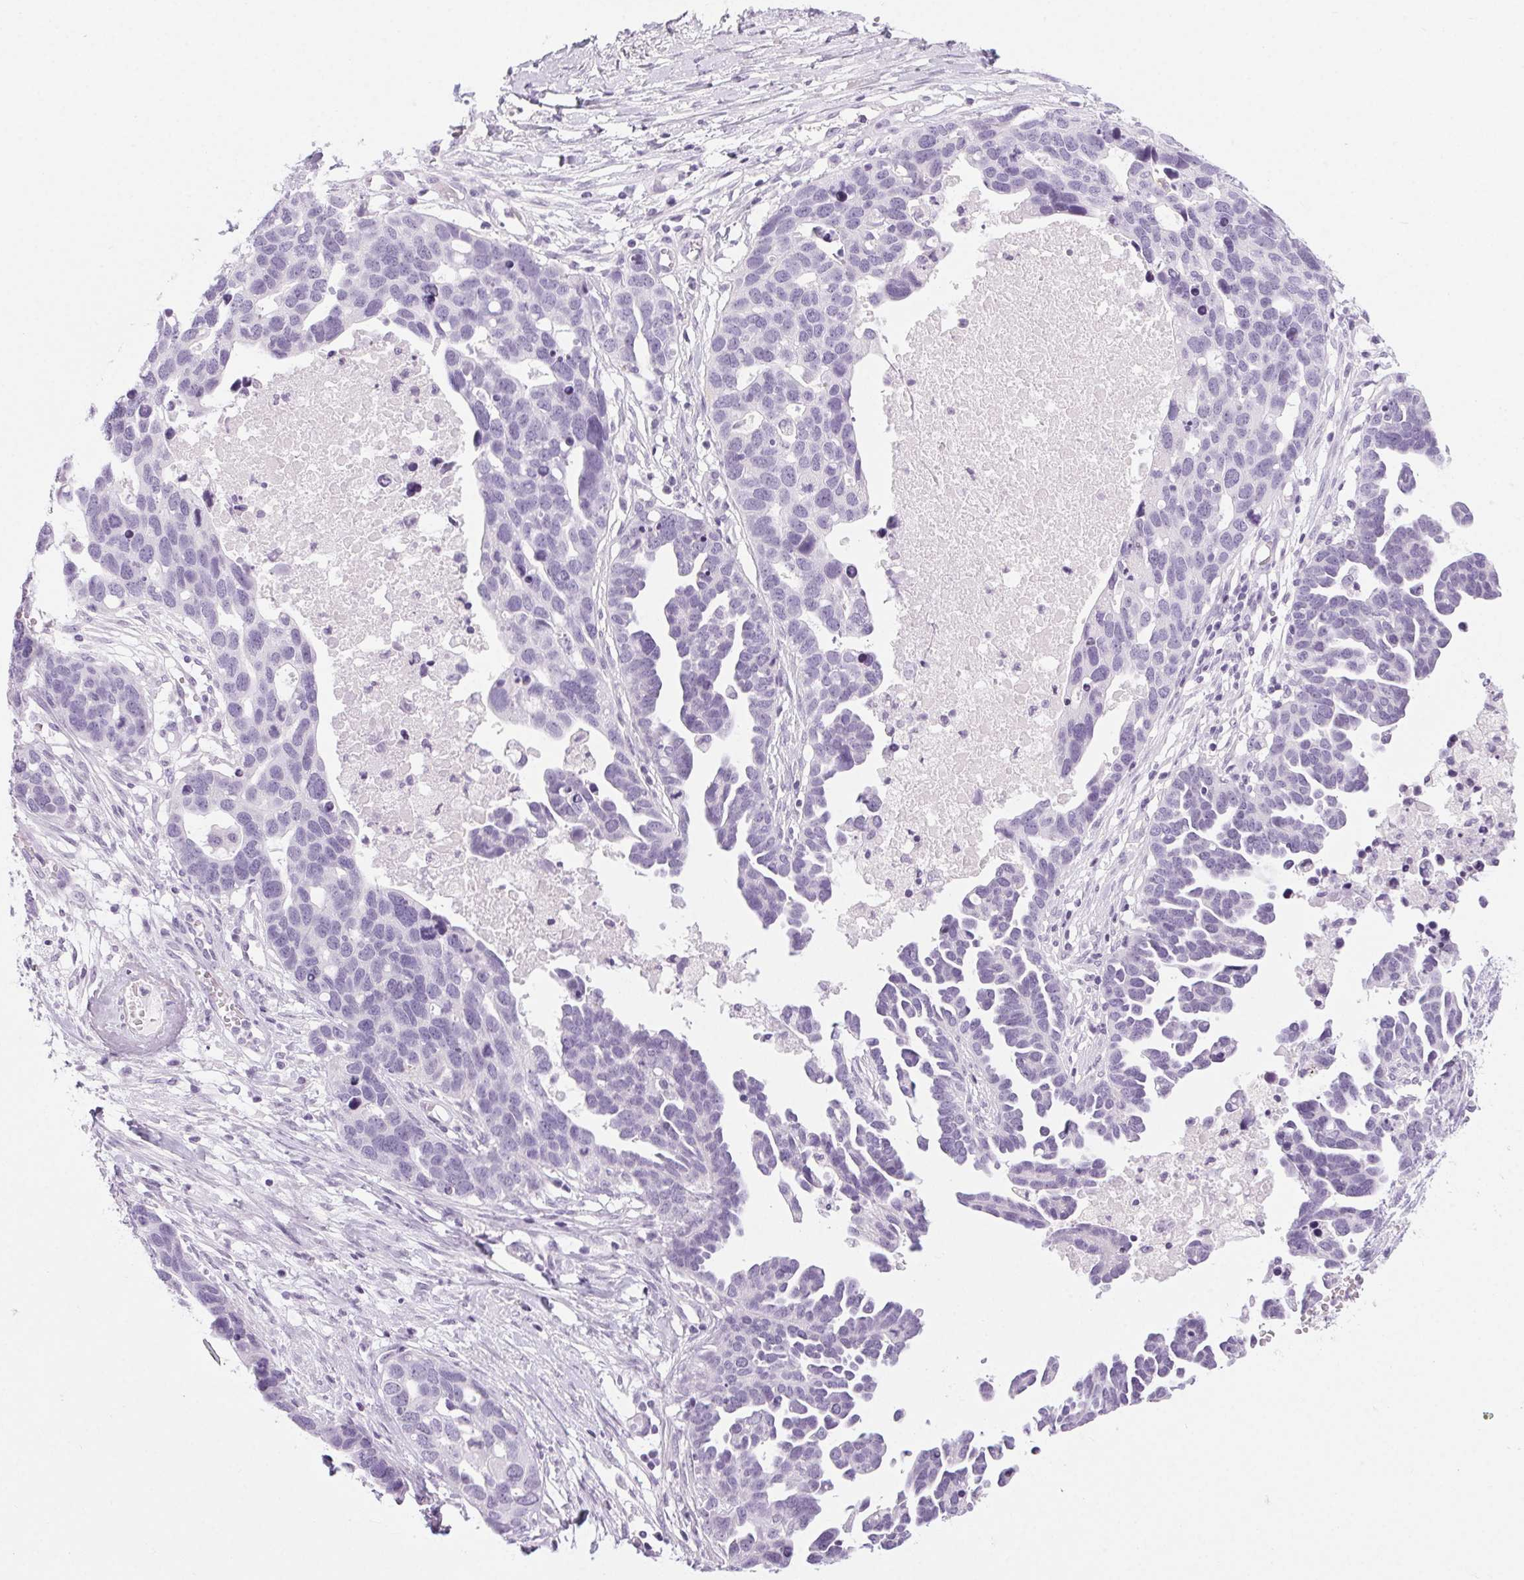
{"staining": {"intensity": "negative", "quantity": "none", "location": "none"}, "tissue": "ovarian cancer", "cell_type": "Tumor cells", "image_type": "cancer", "snomed": [{"axis": "morphology", "description": "Cystadenocarcinoma, serous, NOS"}, {"axis": "topography", "description": "Ovary"}], "caption": "Immunohistochemical staining of human ovarian cancer (serous cystadenocarcinoma) reveals no significant positivity in tumor cells.", "gene": "LRP2", "patient": {"sex": "female", "age": 54}}